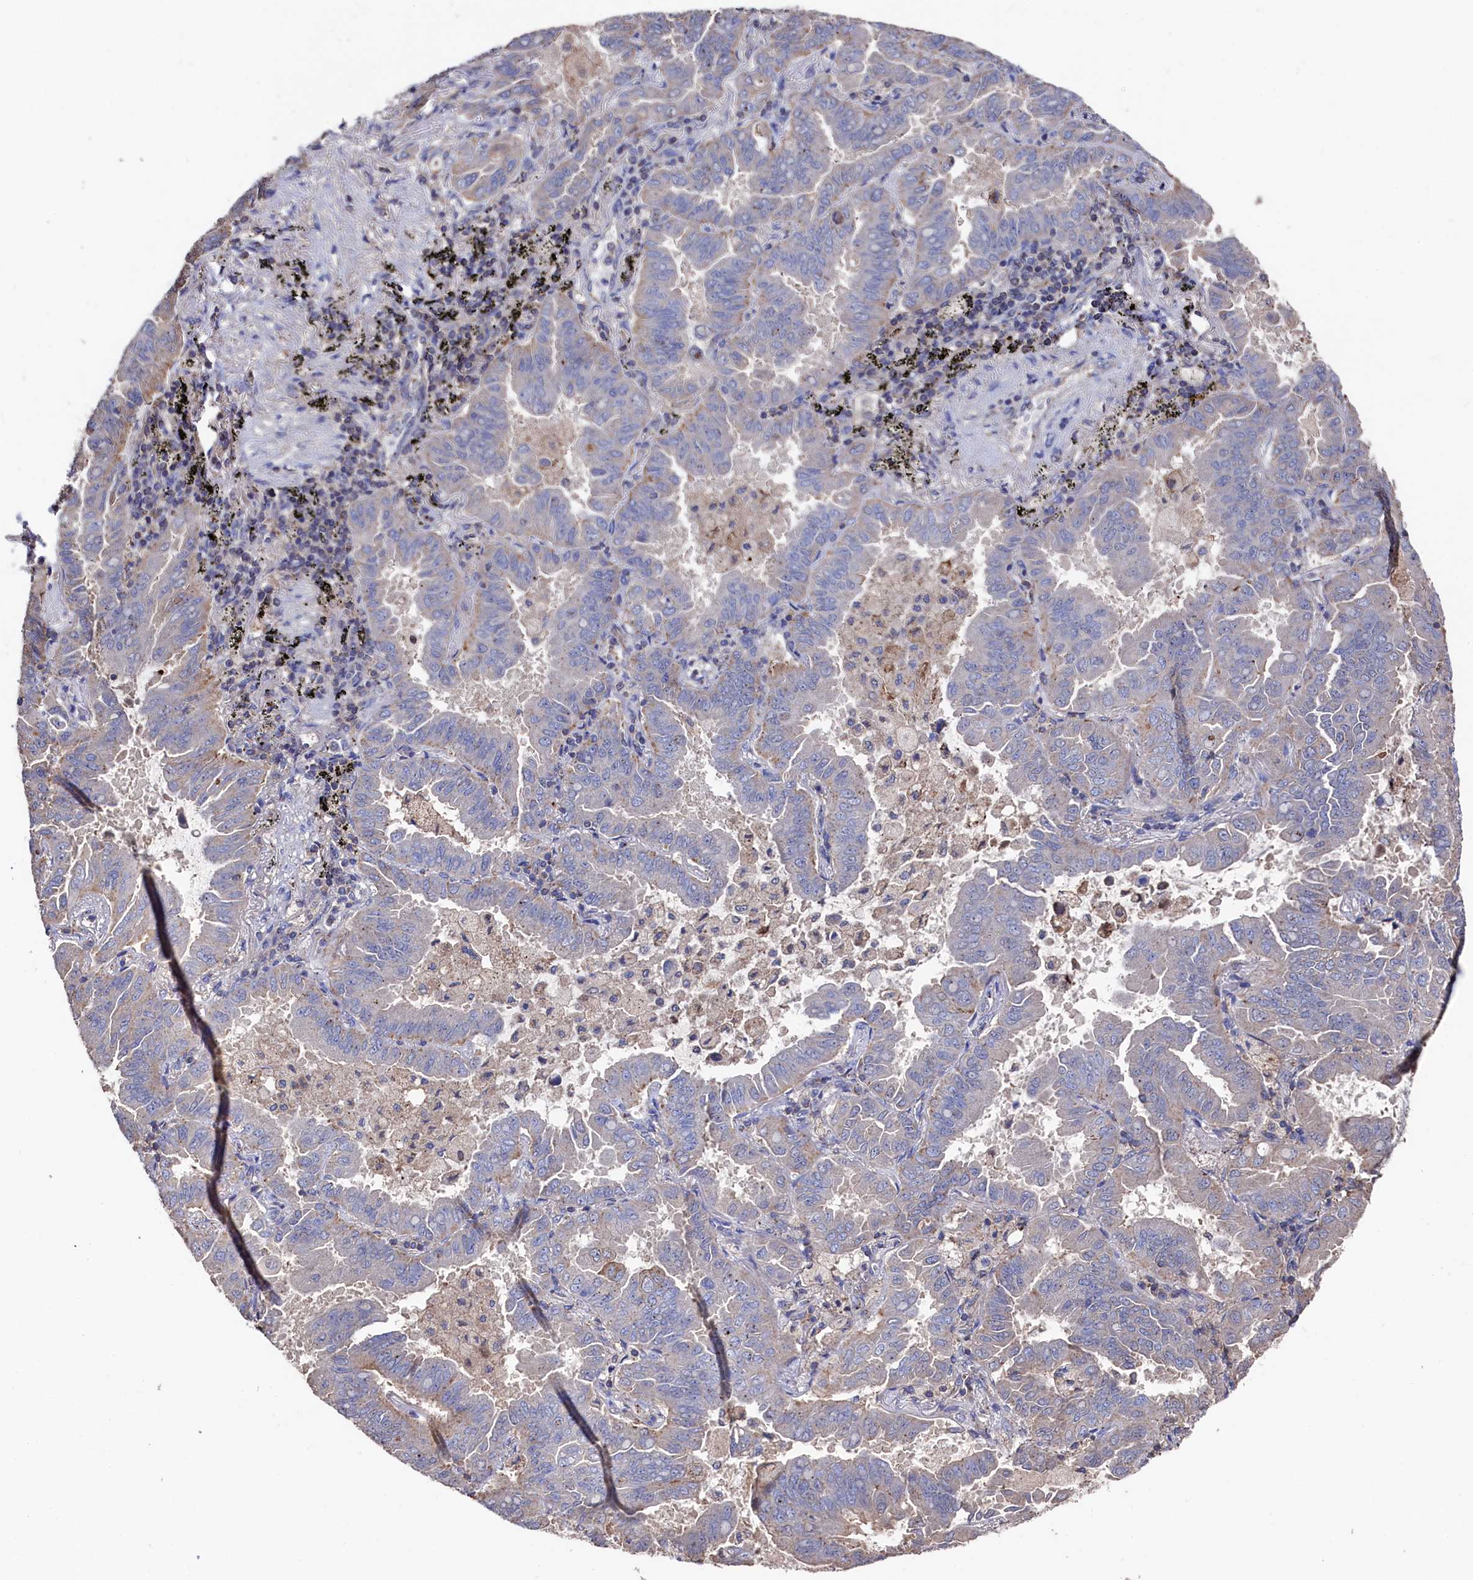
{"staining": {"intensity": "negative", "quantity": "none", "location": "none"}, "tissue": "lung cancer", "cell_type": "Tumor cells", "image_type": "cancer", "snomed": [{"axis": "morphology", "description": "Adenocarcinoma, NOS"}, {"axis": "topography", "description": "Lung"}], "caption": "A histopathology image of lung cancer stained for a protein demonstrates no brown staining in tumor cells.", "gene": "TK2", "patient": {"sex": "male", "age": 64}}